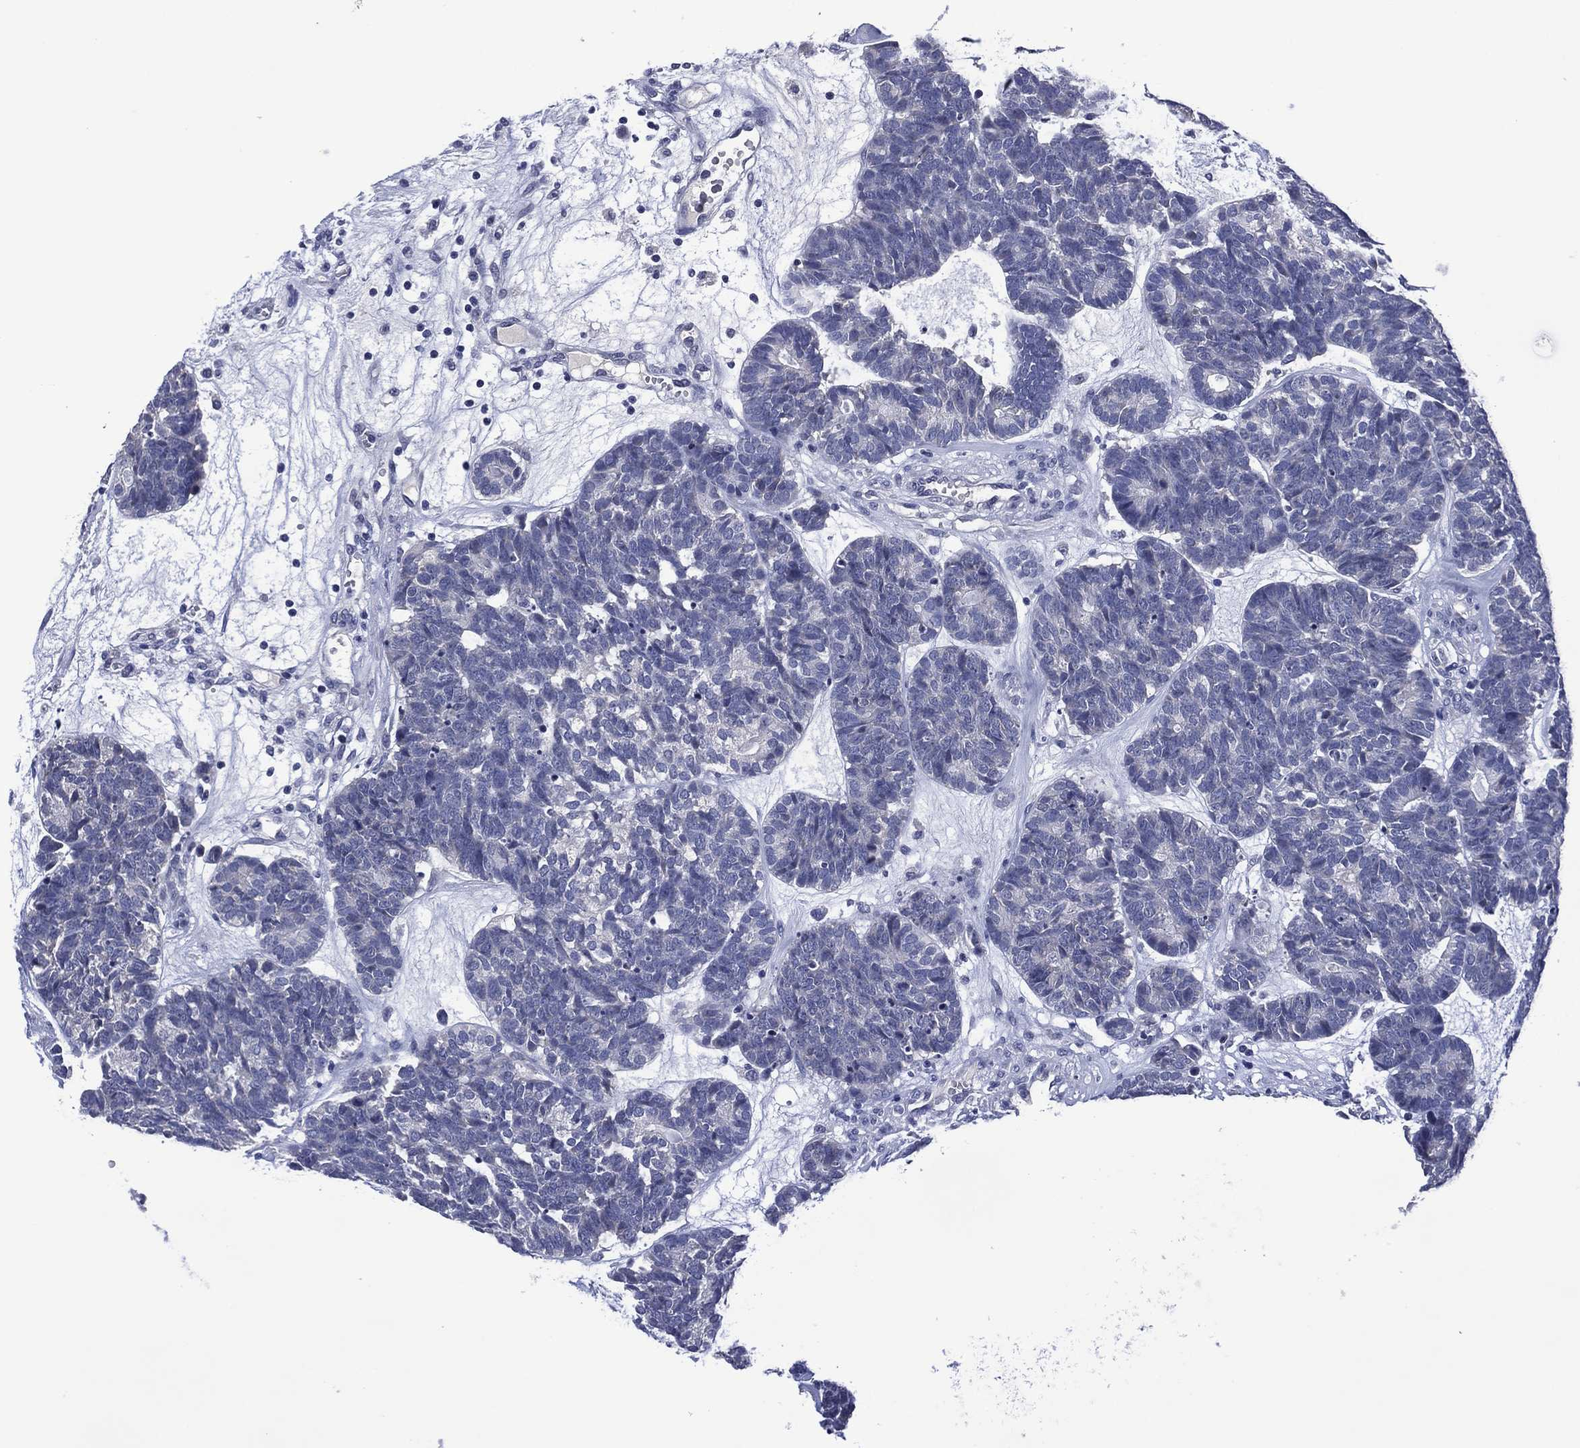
{"staining": {"intensity": "negative", "quantity": "none", "location": "none"}, "tissue": "head and neck cancer", "cell_type": "Tumor cells", "image_type": "cancer", "snomed": [{"axis": "morphology", "description": "Adenocarcinoma, NOS"}, {"axis": "topography", "description": "Head-Neck"}], "caption": "Micrograph shows no protein staining in tumor cells of head and neck adenocarcinoma tissue.", "gene": "USP26", "patient": {"sex": "female", "age": 81}}